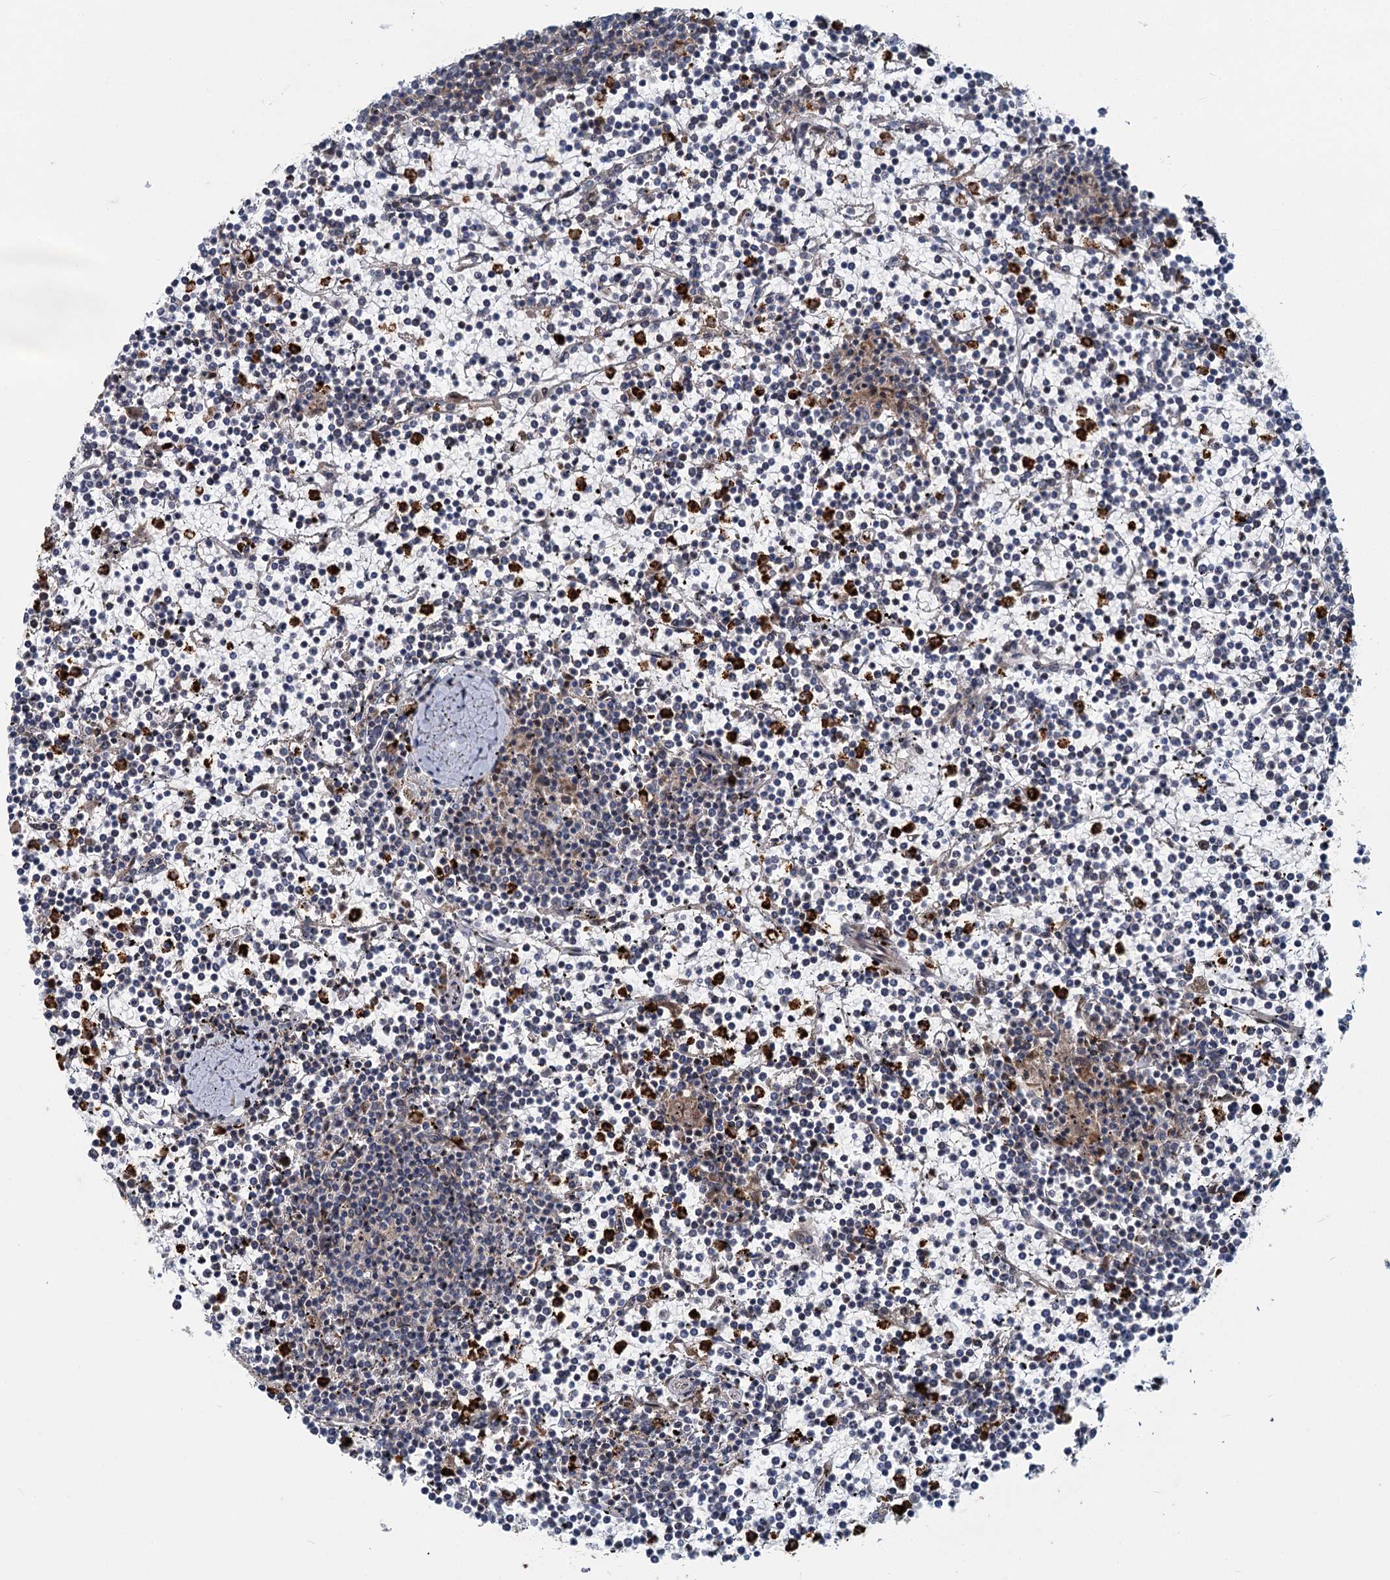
{"staining": {"intensity": "negative", "quantity": "none", "location": "none"}, "tissue": "lymphoma", "cell_type": "Tumor cells", "image_type": "cancer", "snomed": [{"axis": "morphology", "description": "Malignant lymphoma, non-Hodgkin's type, Low grade"}, {"axis": "topography", "description": "Spleen"}], "caption": "Immunohistochemistry micrograph of neoplastic tissue: malignant lymphoma, non-Hodgkin's type (low-grade) stained with DAB (3,3'-diaminobenzidine) shows no significant protein staining in tumor cells. (DAB (3,3'-diaminobenzidine) immunohistochemistry (IHC) visualized using brightfield microscopy, high magnification).", "gene": "ADCY2", "patient": {"sex": "female", "age": 19}}